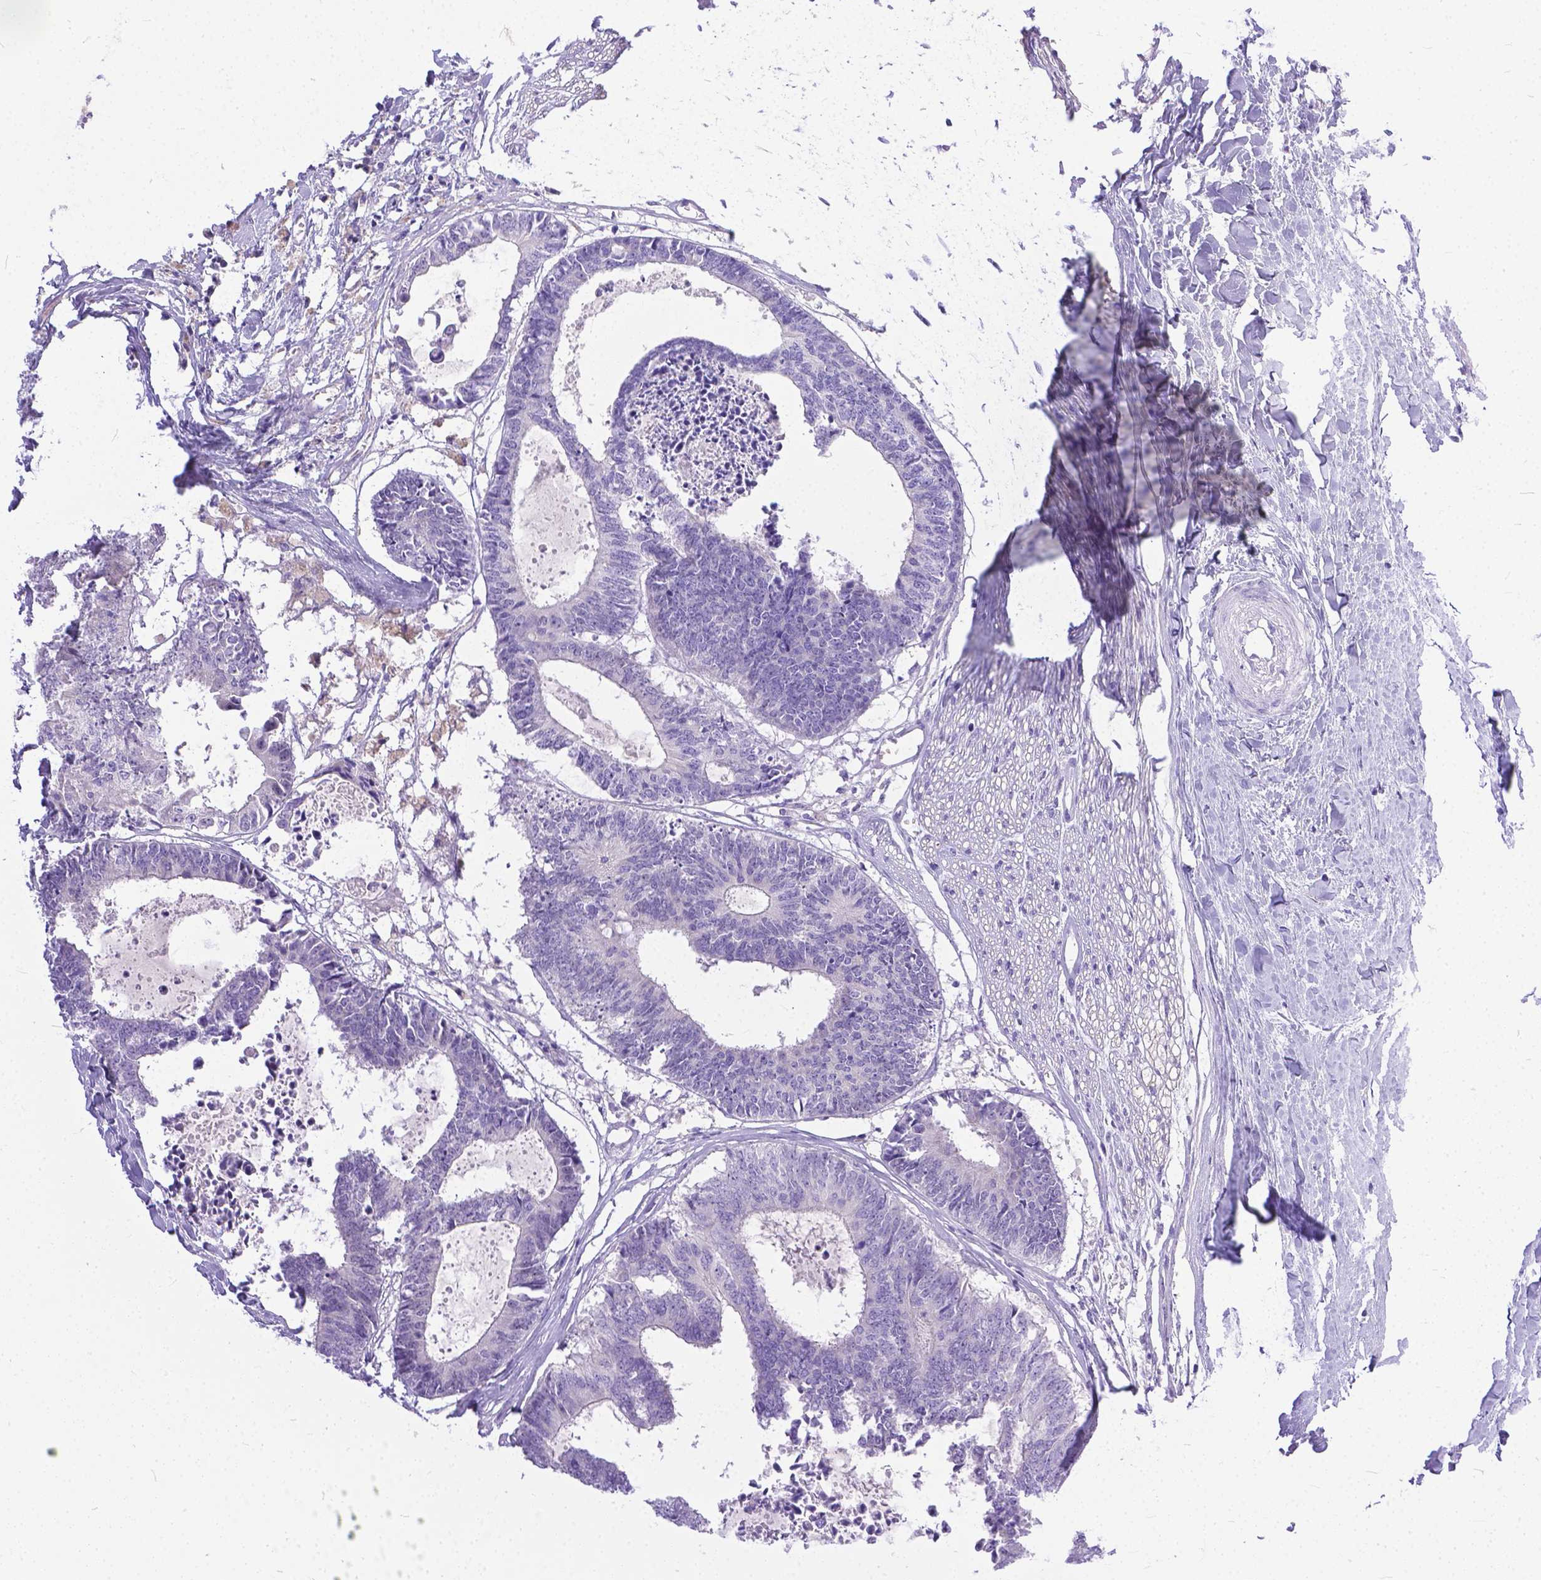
{"staining": {"intensity": "negative", "quantity": "none", "location": "none"}, "tissue": "colorectal cancer", "cell_type": "Tumor cells", "image_type": "cancer", "snomed": [{"axis": "morphology", "description": "Adenocarcinoma, NOS"}, {"axis": "topography", "description": "Colon"}, {"axis": "topography", "description": "Rectum"}], "caption": "Immunohistochemical staining of colorectal adenocarcinoma reveals no significant positivity in tumor cells. The staining is performed using DAB (3,3'-diaminobenzidine) brown chromogen with nuclei counter-stained in using hematoxylin.", "gene": "TTLL6", "patient": {"sex": "male", "age": 57}}